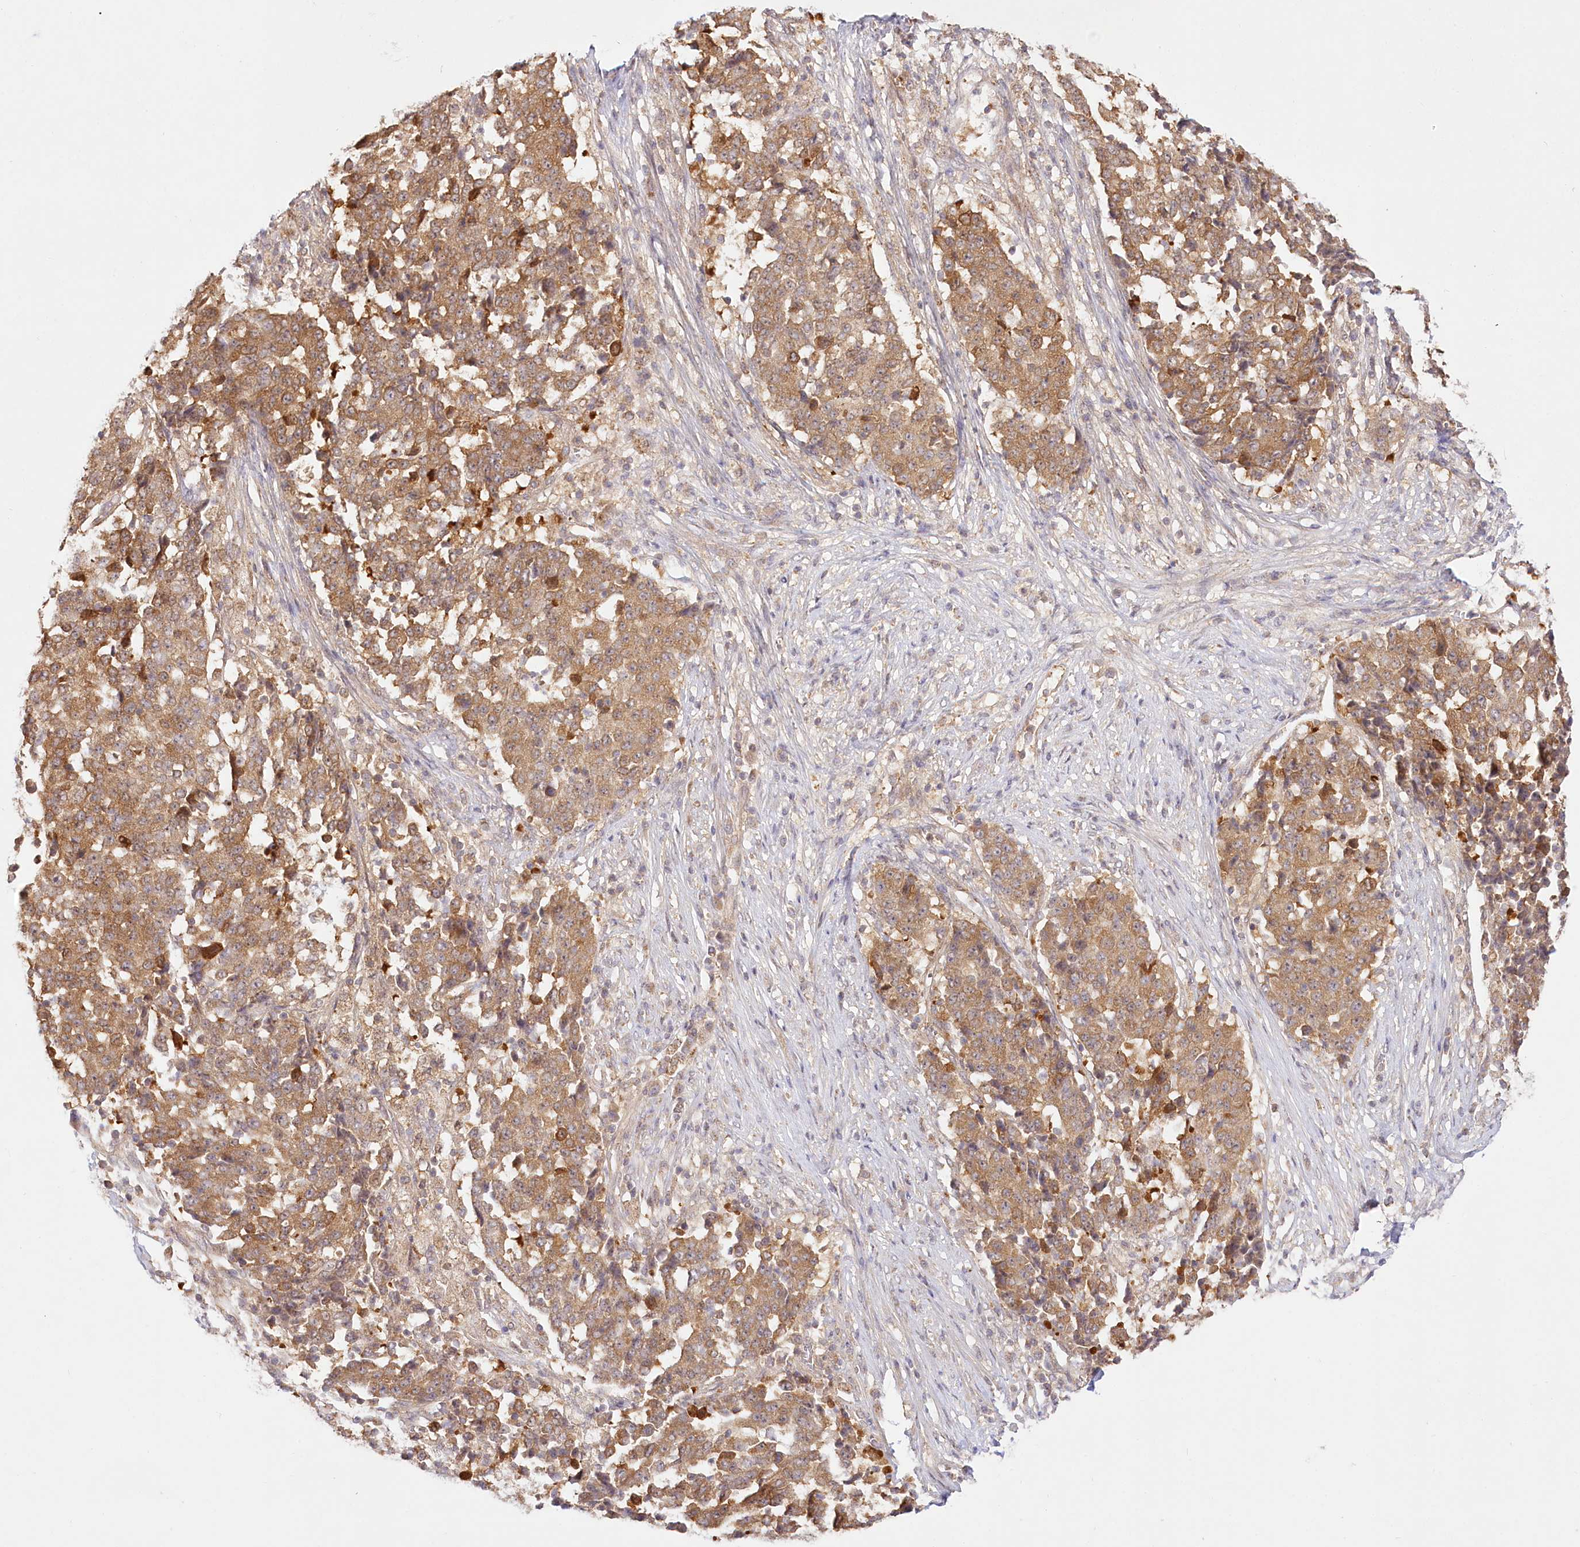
{"staining": {"intensity": "moderate", "quantity": ">75%", "location": "cytoplasmic/membranous"}, "tissue": "stomach cancer", "cell_type": "Tumor cells", "image_type": "cancer", "snomed": [{"axis": "morphology", "description": "Adenocarcinoma, NOS"}, {"axis": "topography", "description": "Stomach"}], "caption": "The histopathology image reveals immunohistochemical staining of stomach cancer (adenocarcinoma). There is moderate cytoplasmic/membranous expression is seen in approximately >75% of tumor cells. Using DAB (brown) and hematoxylin (blue) stains, captured at high magnification using brightfield microscopy.", "gene": "INPP4B", "patient": {"sex": "male", "age": 59}}